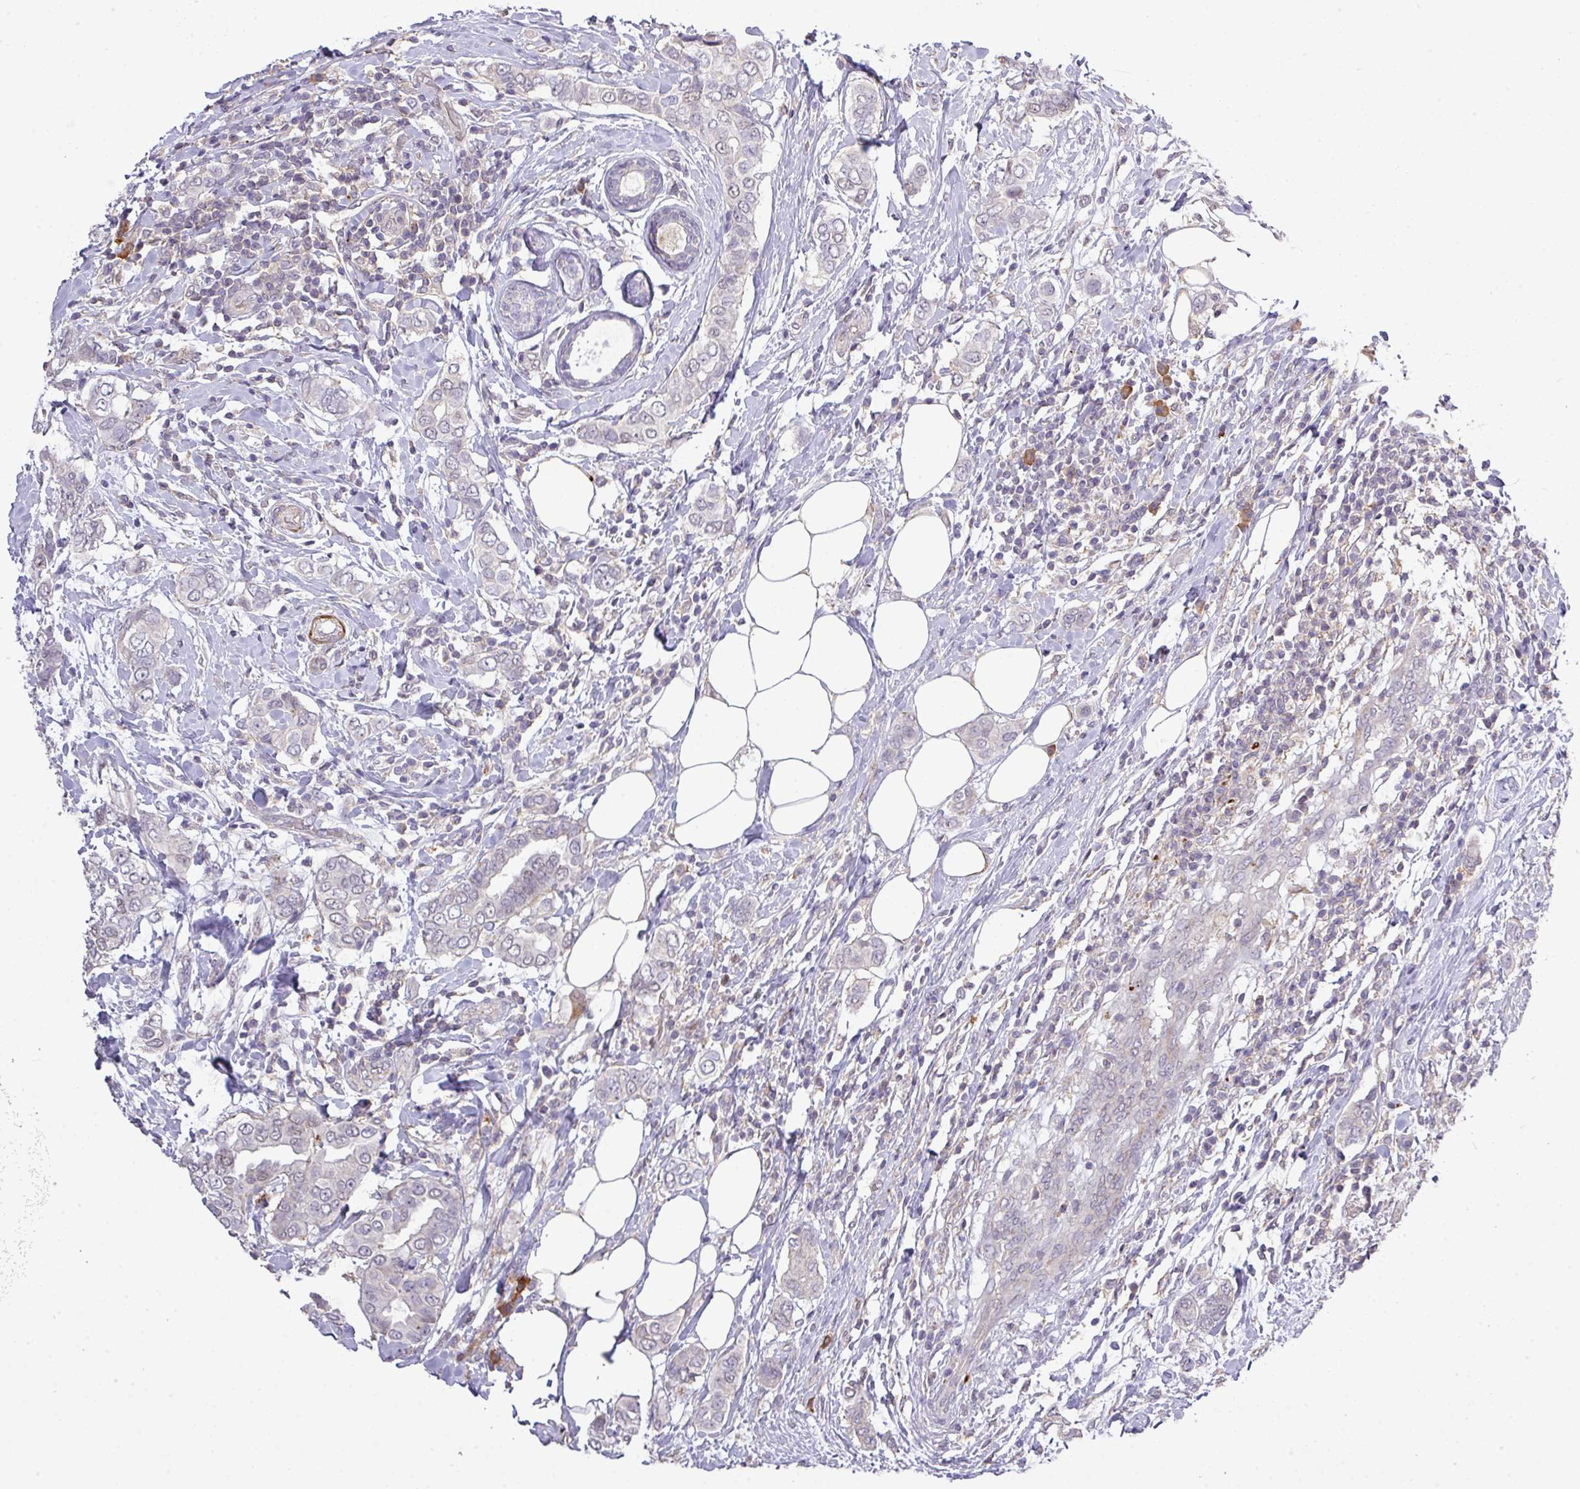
{"staining": {"intensity": "negative", "quantity": "none", "location": "none"}, "tissue": "breast cancer", "cell_type": "Tumor cells", "image_type": "cancer", "snomed": [{"axis": "morphology", "description": "Lobular carcinoma"}, {"axis": "topography", "description": "Breast"}], "caption": "Immunohistochemistry (IHC) of human breast lobular carcinoma exhibits no expression in tumor cells. The staining was performed using DAB to visualize the protein expression in brown, while the nuclei were stained in blue with hematoxylin (Magnification: 20x).", "gene": "TPRA1", "patient": {"sex": "female", "age": 51}}